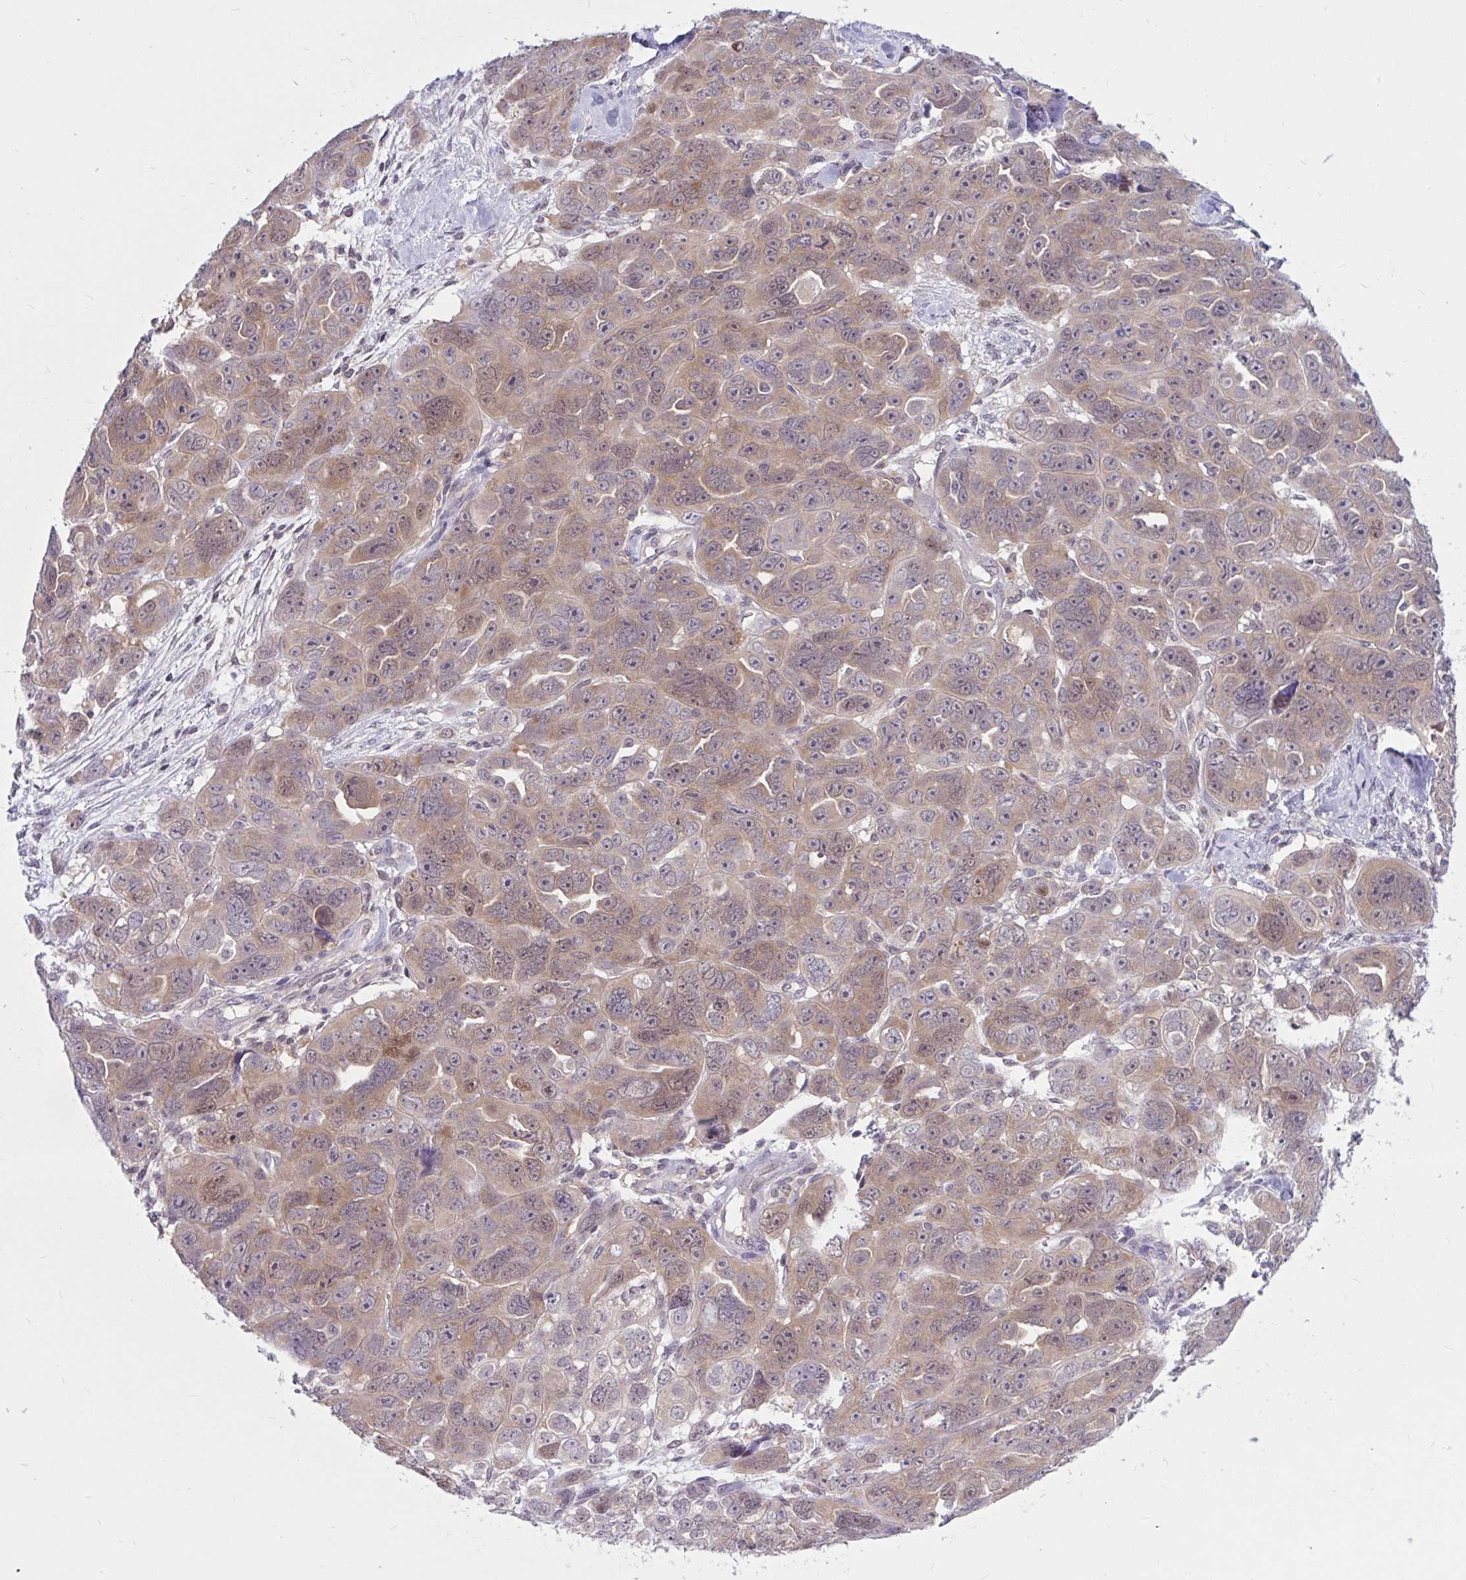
{"staining": {"intensity": "weak", "quantity": ">75%", "location": "cytoplasmic/membranous,nuclear"}, "tissue": "ovarian cancer", "cell_type": "Tumor cells", "image_type": "cancer", "snomed": [{"axis": "morphology", "description": "Cystadenocarcinoma, serous, NOS"}, {"axis": "topography", "description": "Ovary"}], "caption": "Immunohistochemical staining of ovarian serous cystadenocarcinoma demonstrates low levels of weak cytoplasmic/membranous and nuclear protein staining in about >75% of tumor cells. Immunohistochemistry (ihc) stains the protein in brown and the nuclei are stained blue.", "gene": "TSN", "patient": {"sex": "female", "age": 63}}